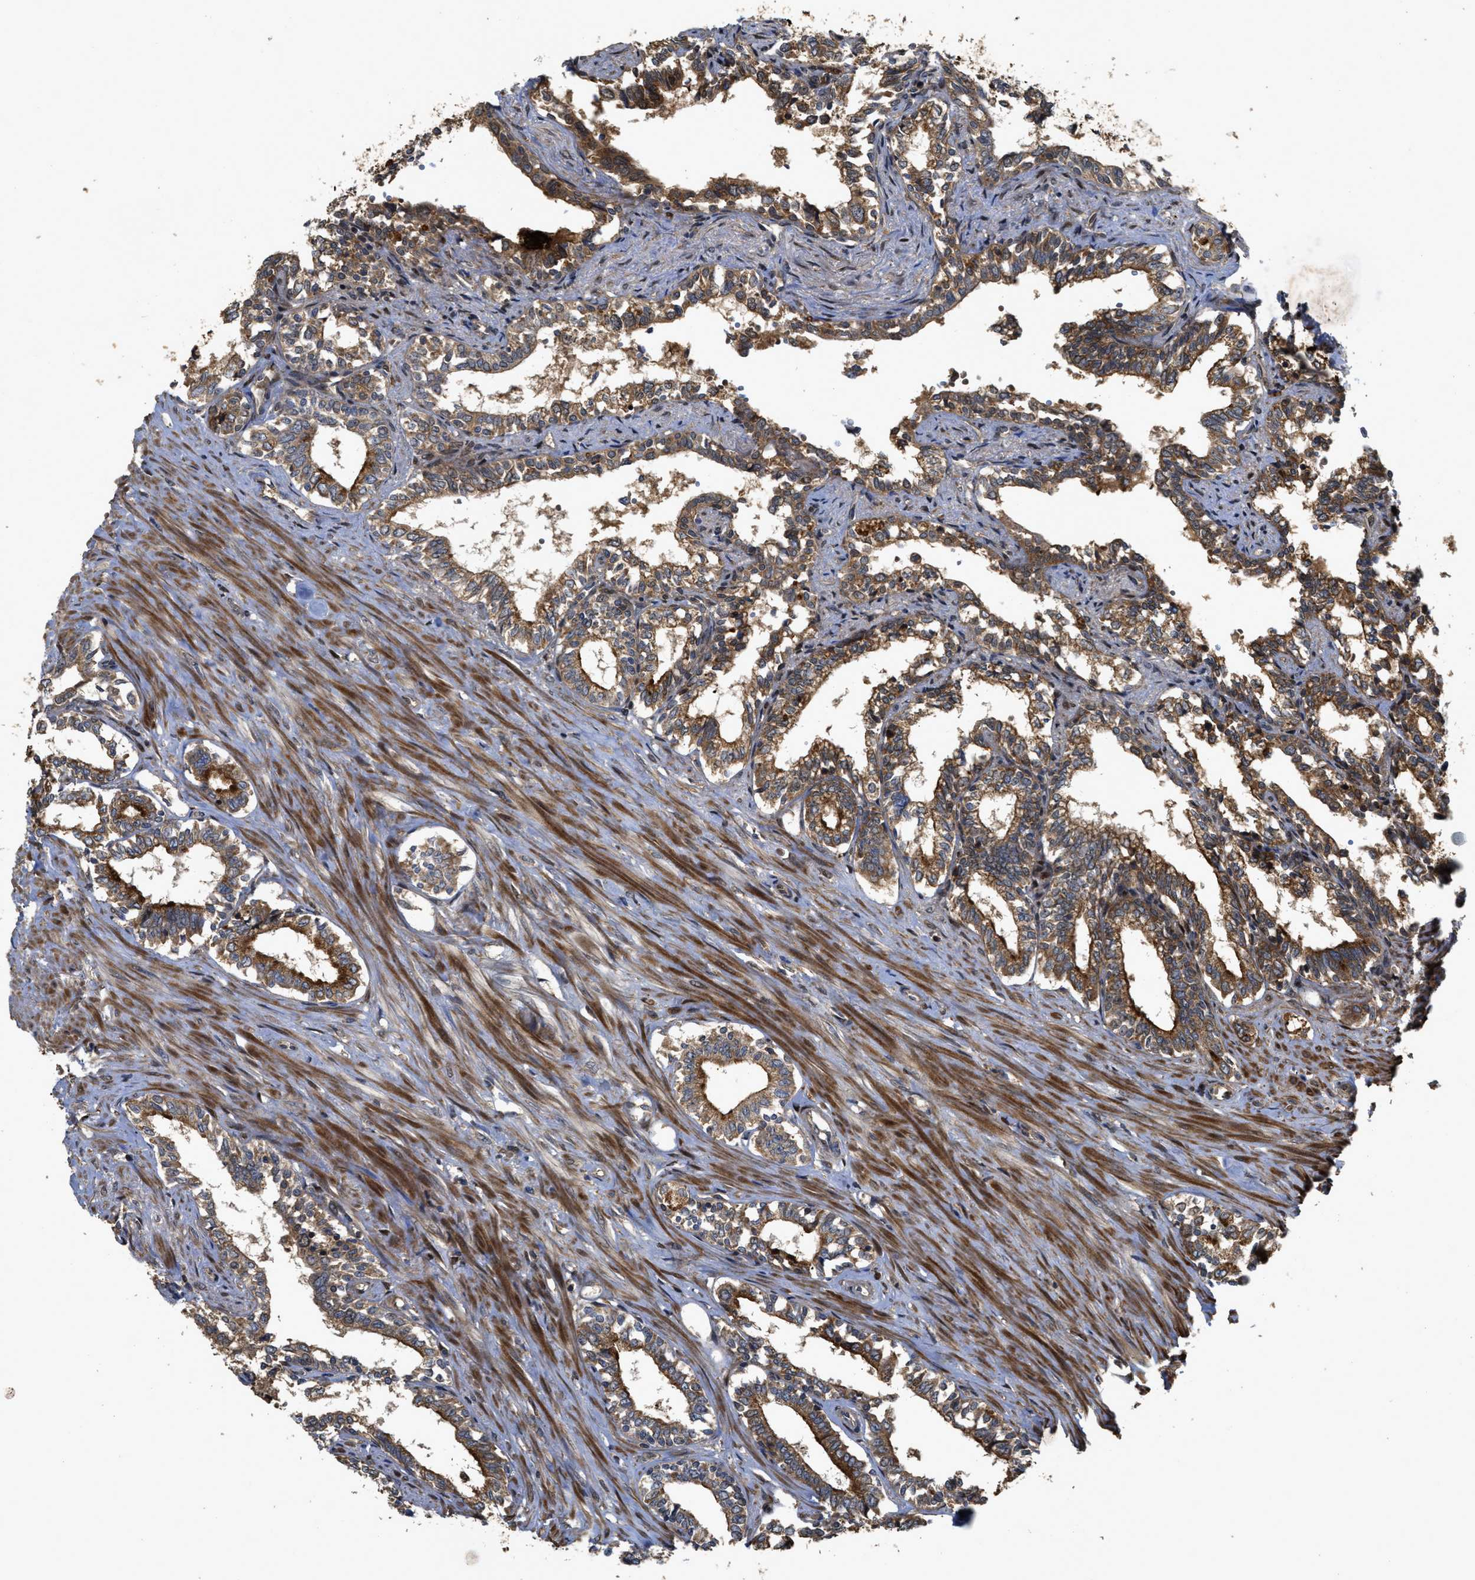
{"staining": {"intensity": "strong", "quantity": ">75%", "location": "cytoplasmic/membranous"}, "tissue": "seminal vesicle", "cell_type": "Glandular cells", "image_type": "normal", "snomed": [{"axis": "morphology", "description": "Normal tissue, NOS"}, {"axis": "morphology", "description": "Adenocarcinoma, High grade"}, {"axis": "topography", "description": "Prostate"}, {"axis": "topography", "description": "Seminal veicle"}], "caption": "This image displays normal seminal vesicle stained with immunohistochemistry to label a protein in brown. The cytoplasmic/membranous of glandular cells show strong positivity for the protein. Nuclei are counter-stained blue.", "gene": "CBR3", "patient": {"sex": "male", "age": 55}}